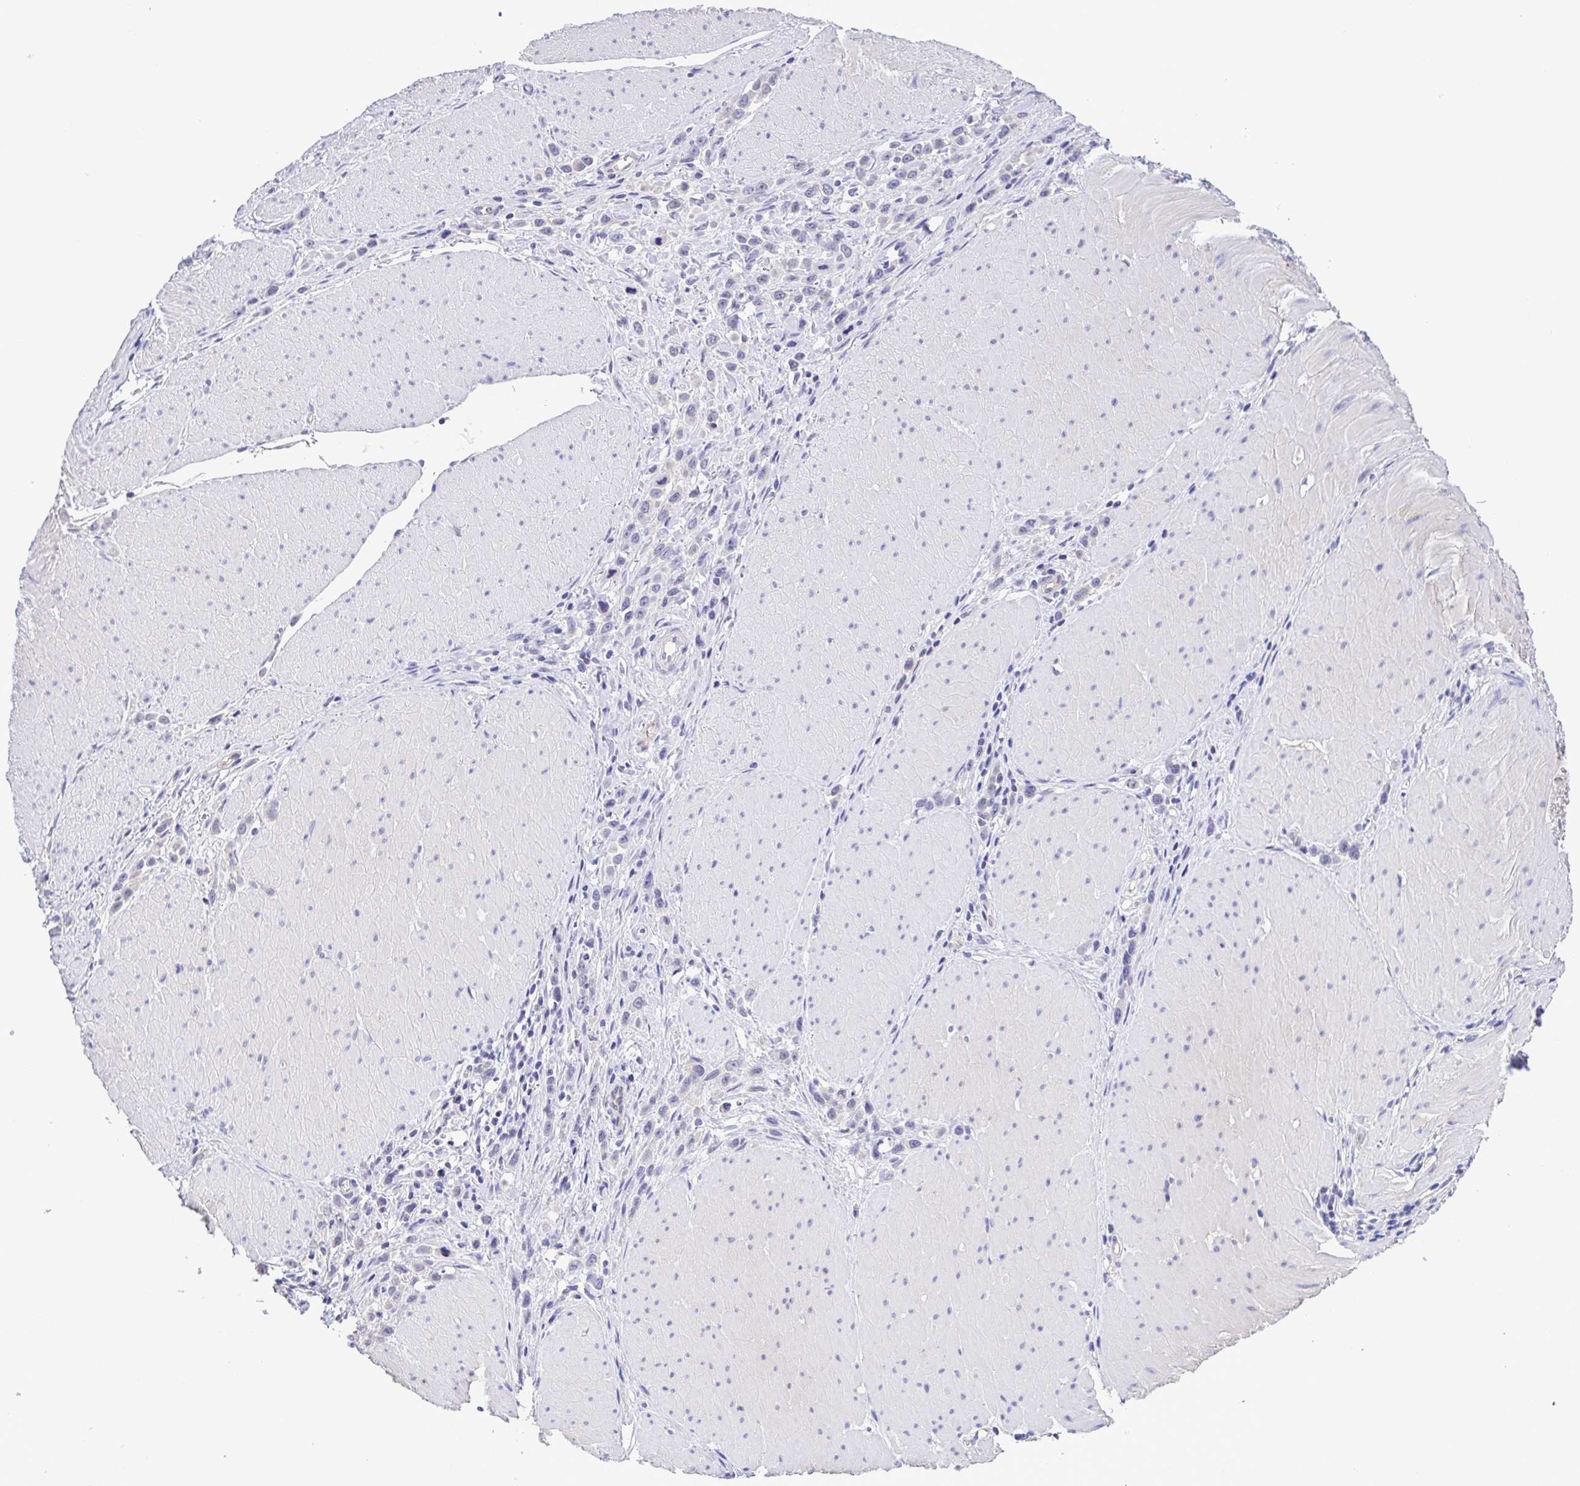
{"staining": {"intensity": "negative", "quantity": "none", "location": "none"}, "tissue": "stomach cancer", "cell_type": "Tumor cells", "image_type": "cancer", "snomed": [{"axis": "morphology", "description": "Adenocarcinoma, NOS"}, {"axis": "topography", "description": "Stomach"}], "caption": "Human stomach adenocarcinoma stained for a protein using immunohistochemistry (IHC) shows no expression in tumor cells.", "gene": "LDHC", "patient": {"sex": "male", "age": 47}}